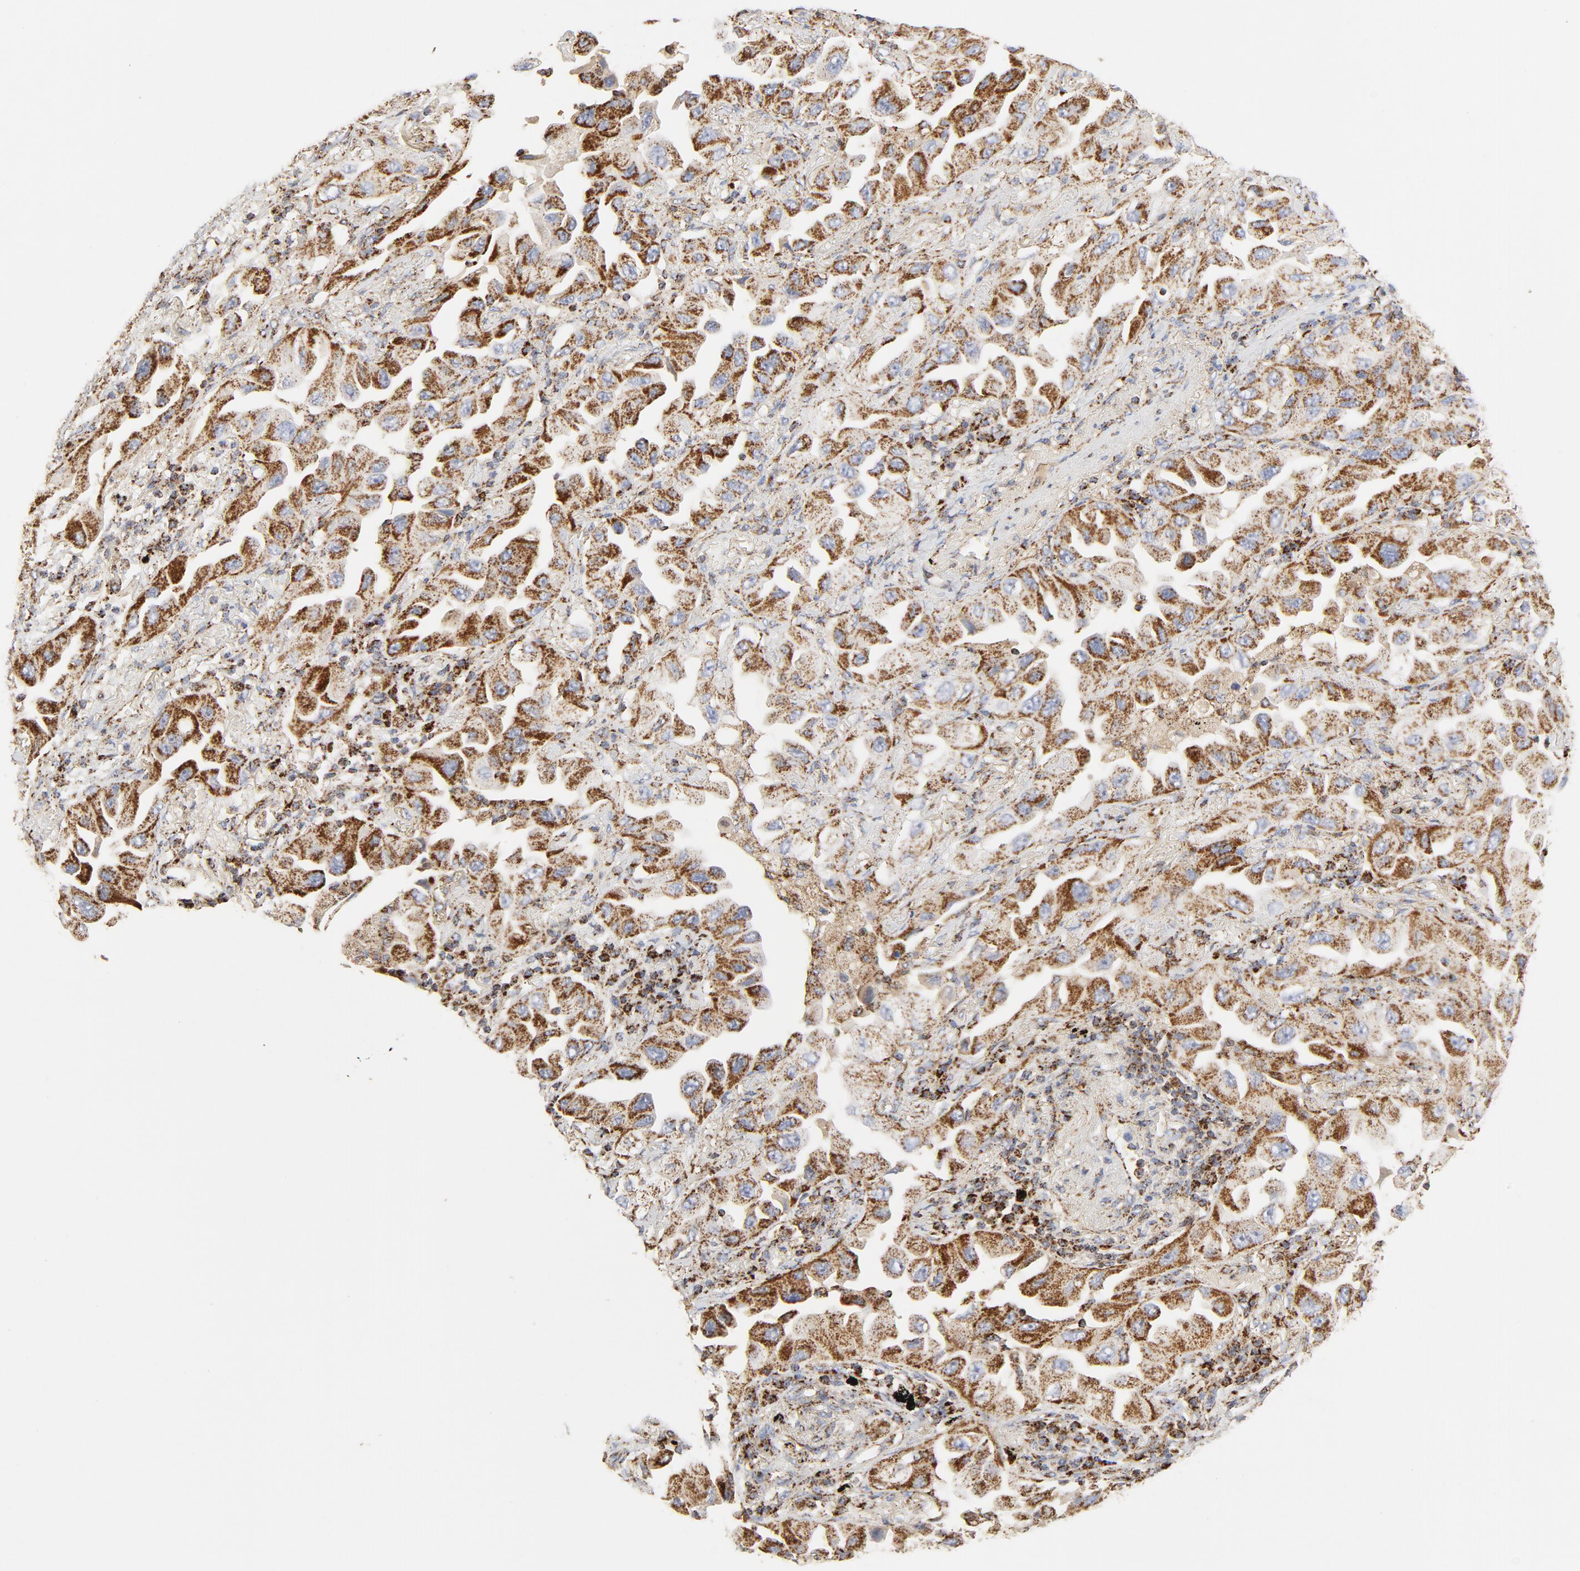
{"staining": {"intensity": "strong", "quantity": ">75%", "location": "cytoplasmic/membranous"}, "tissue": "lung cancer", "cell_type": "Tumor cells", "image_type": "cancer", "snomed": [{"axis": "morphology", "description": "Adenocarcinoma, NOS"}, {"axis": "topography", "description": "Lung"}], "caption": "This is an image of IHC staining of lung cancer (adenocarcinoma), which shows strong staining in the cytoplasmic/membranous of tumor cells.", "gene": "PCNX4", "patient": {"sex": "female", "age": 65}}